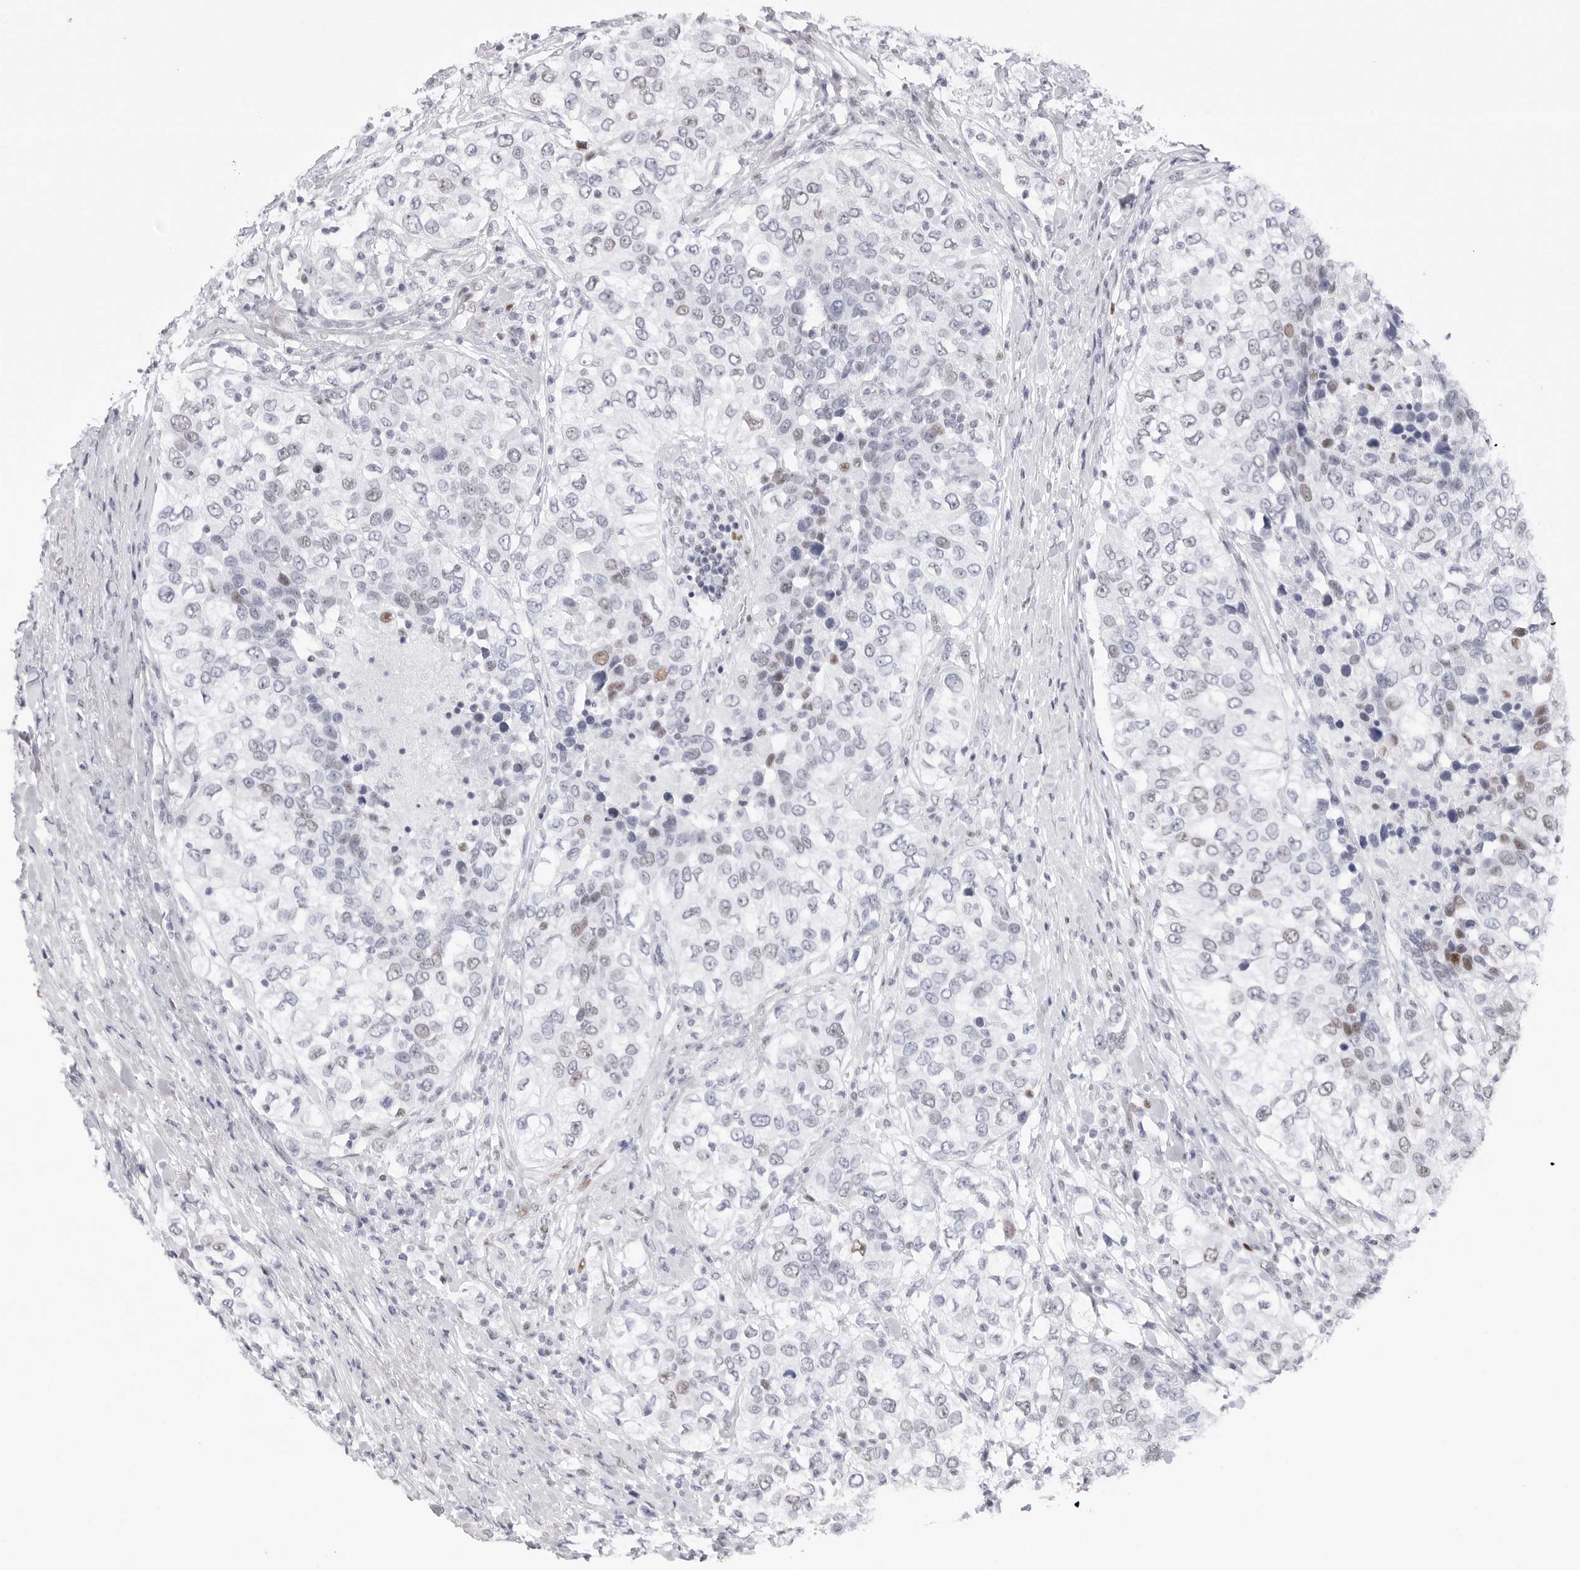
{"staining": {"intensity": "weak", "quantity": "25%-75%", "location": "nuclear"}, "tissue": "urothelial cancer", "cell_type": "Tumor cells", "image_type": "cancer", "snomed": [{"axis": "morphology", "description": "Urothelial carcinoma, High grade"}, {"axis": "topography", "description": "Urinary bladder"}], "caption": "Immunohistochemistry (IHC) staining of high-grade urothelial carcinoma, which reveals low levels of weak nuclear staining in about 25%-75% of tumor cells indicating weak nuclear protein expression. The staining was performed using DAB (brown) for protein detection and nuclei were counterstained in hematoxylin (blue).", "gene": "NASP", "patient": {"sex": "female", "age": 80}}